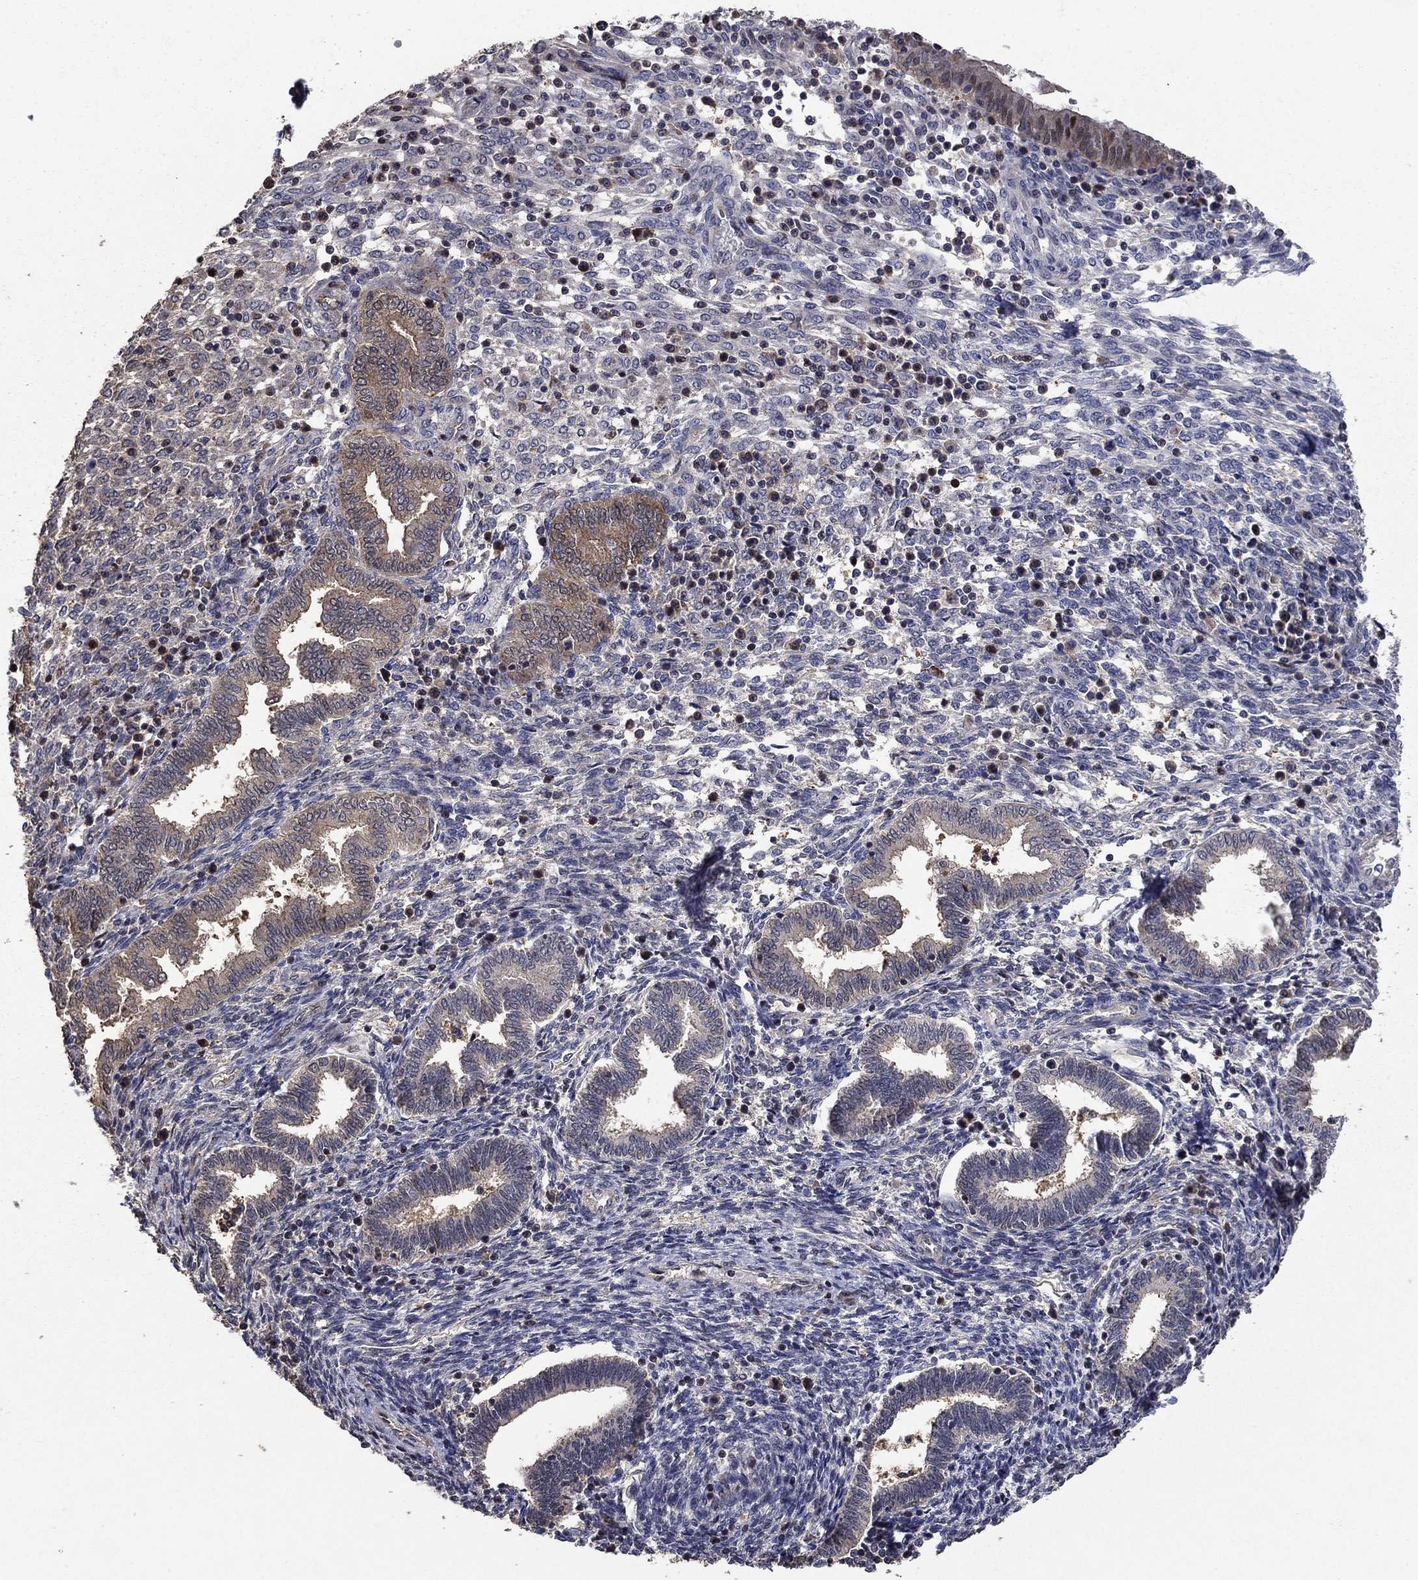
{"staining": {"intensity": "negative", "quantity": "none", "location": "none"}, "tissue": "endometrium", "cell_type": "Cells in endometrial stroma", "image_type": "normal", "snomed": [{"axis": "morphology", "description": "Normal tissue, NOS"}, {"axis": "topography", "description": "Endometrium"}], "caption": "Endometrium stained for a protein using IHC demonstrates no staining cells in endometrial stroma.", "gene": "DVL1", "patient": {"sex": "female", "age": 42}}